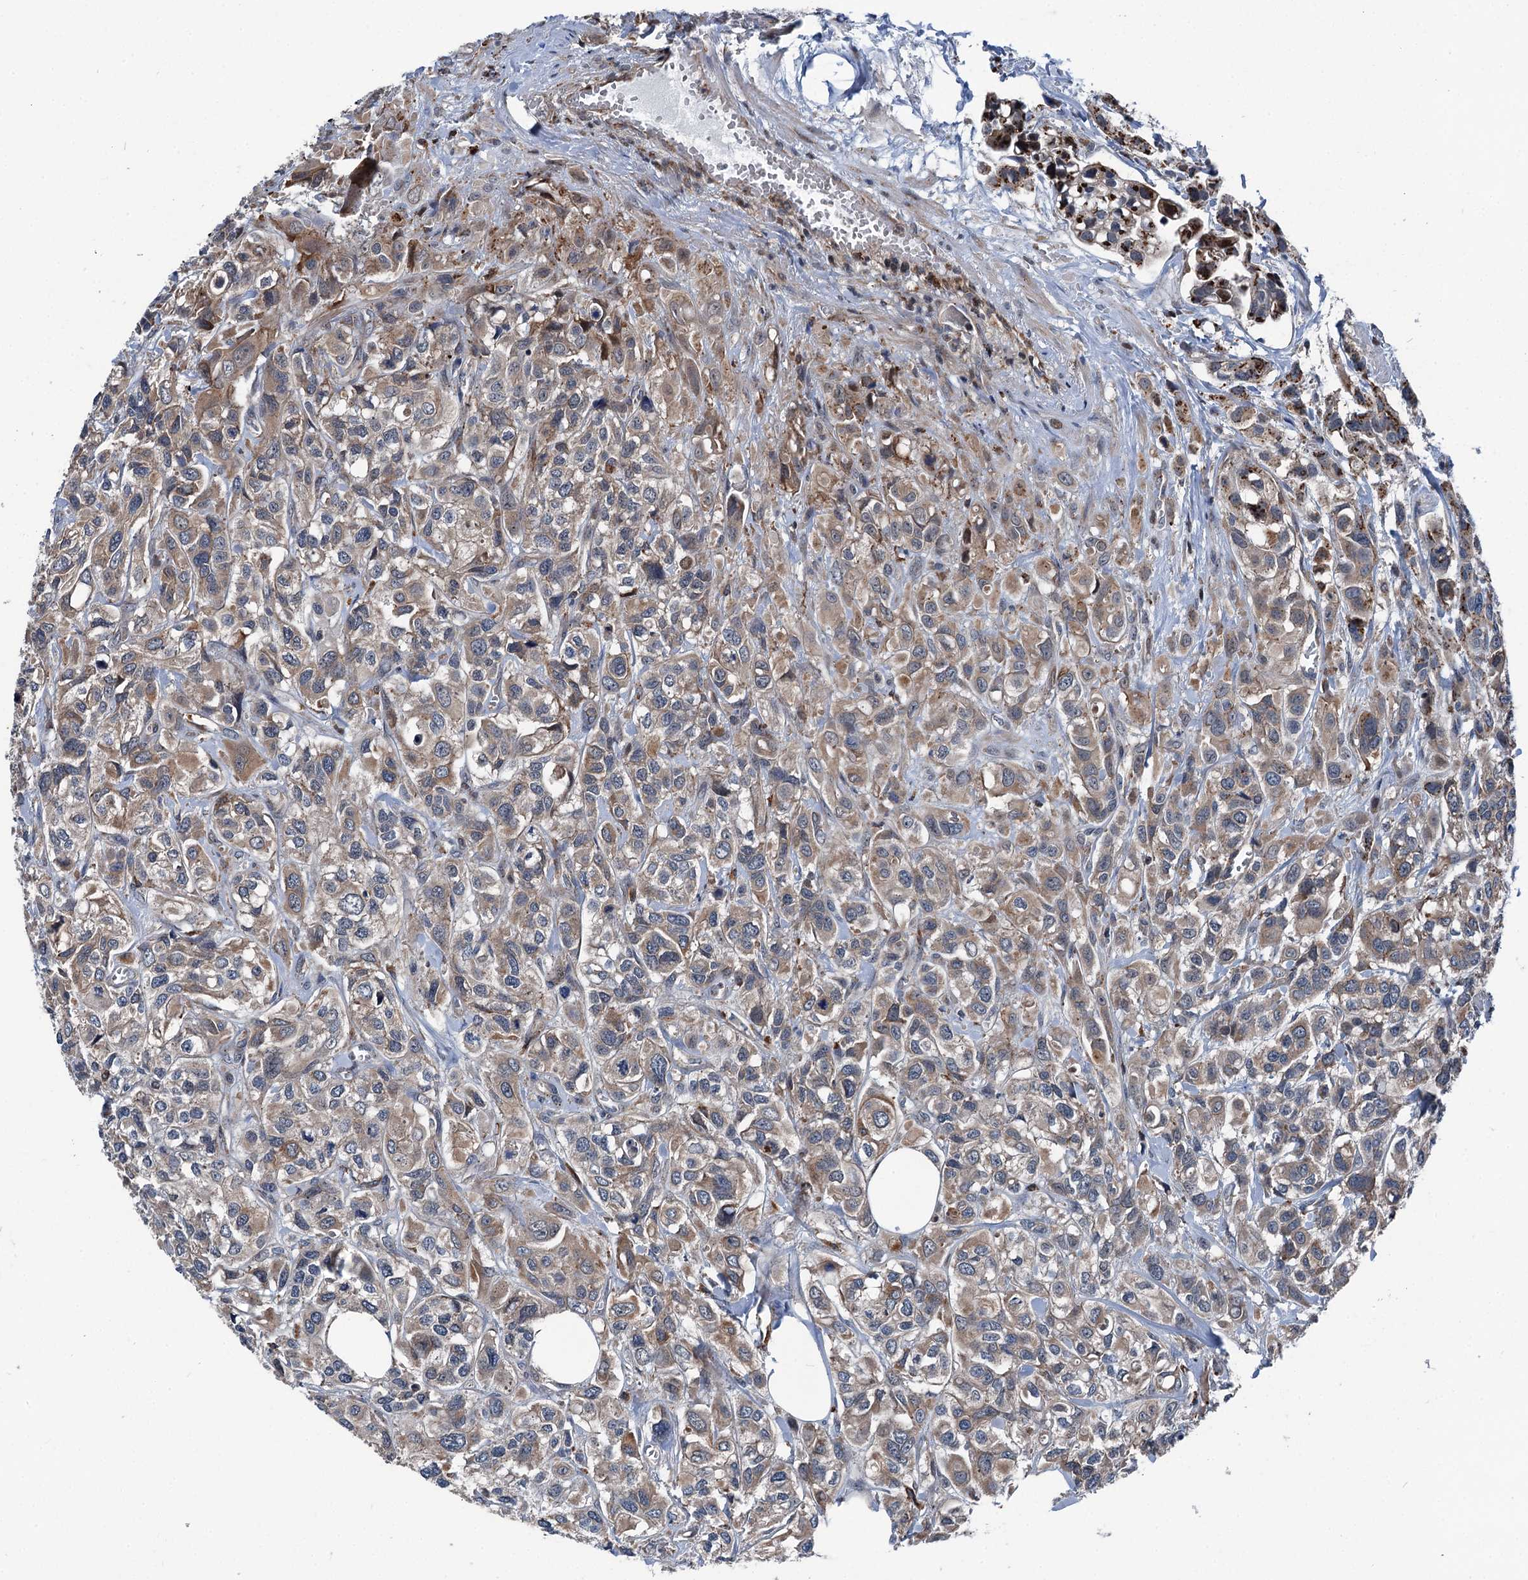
{"staining": {"intensity": "weak", "quantity": ">75%", "location": "cytoplasmic/membranous"}, "tissue": "urothelial cancer", "cell_type": "Tumor cells", "image_type": "cancer", "snomed": [{"axis": "morphology", "description": "Urothelial carcinoma, High grade"}, {"axis": "topography", "description": "Urinary bladder"}], "caption": "Protein staining exhibits weak cytoplasmic/membranous staining in about >75% of tumor cells in urothelial cancer.", "gene": "POLR1D", "patient": {"sex": "male", "age": 67}}